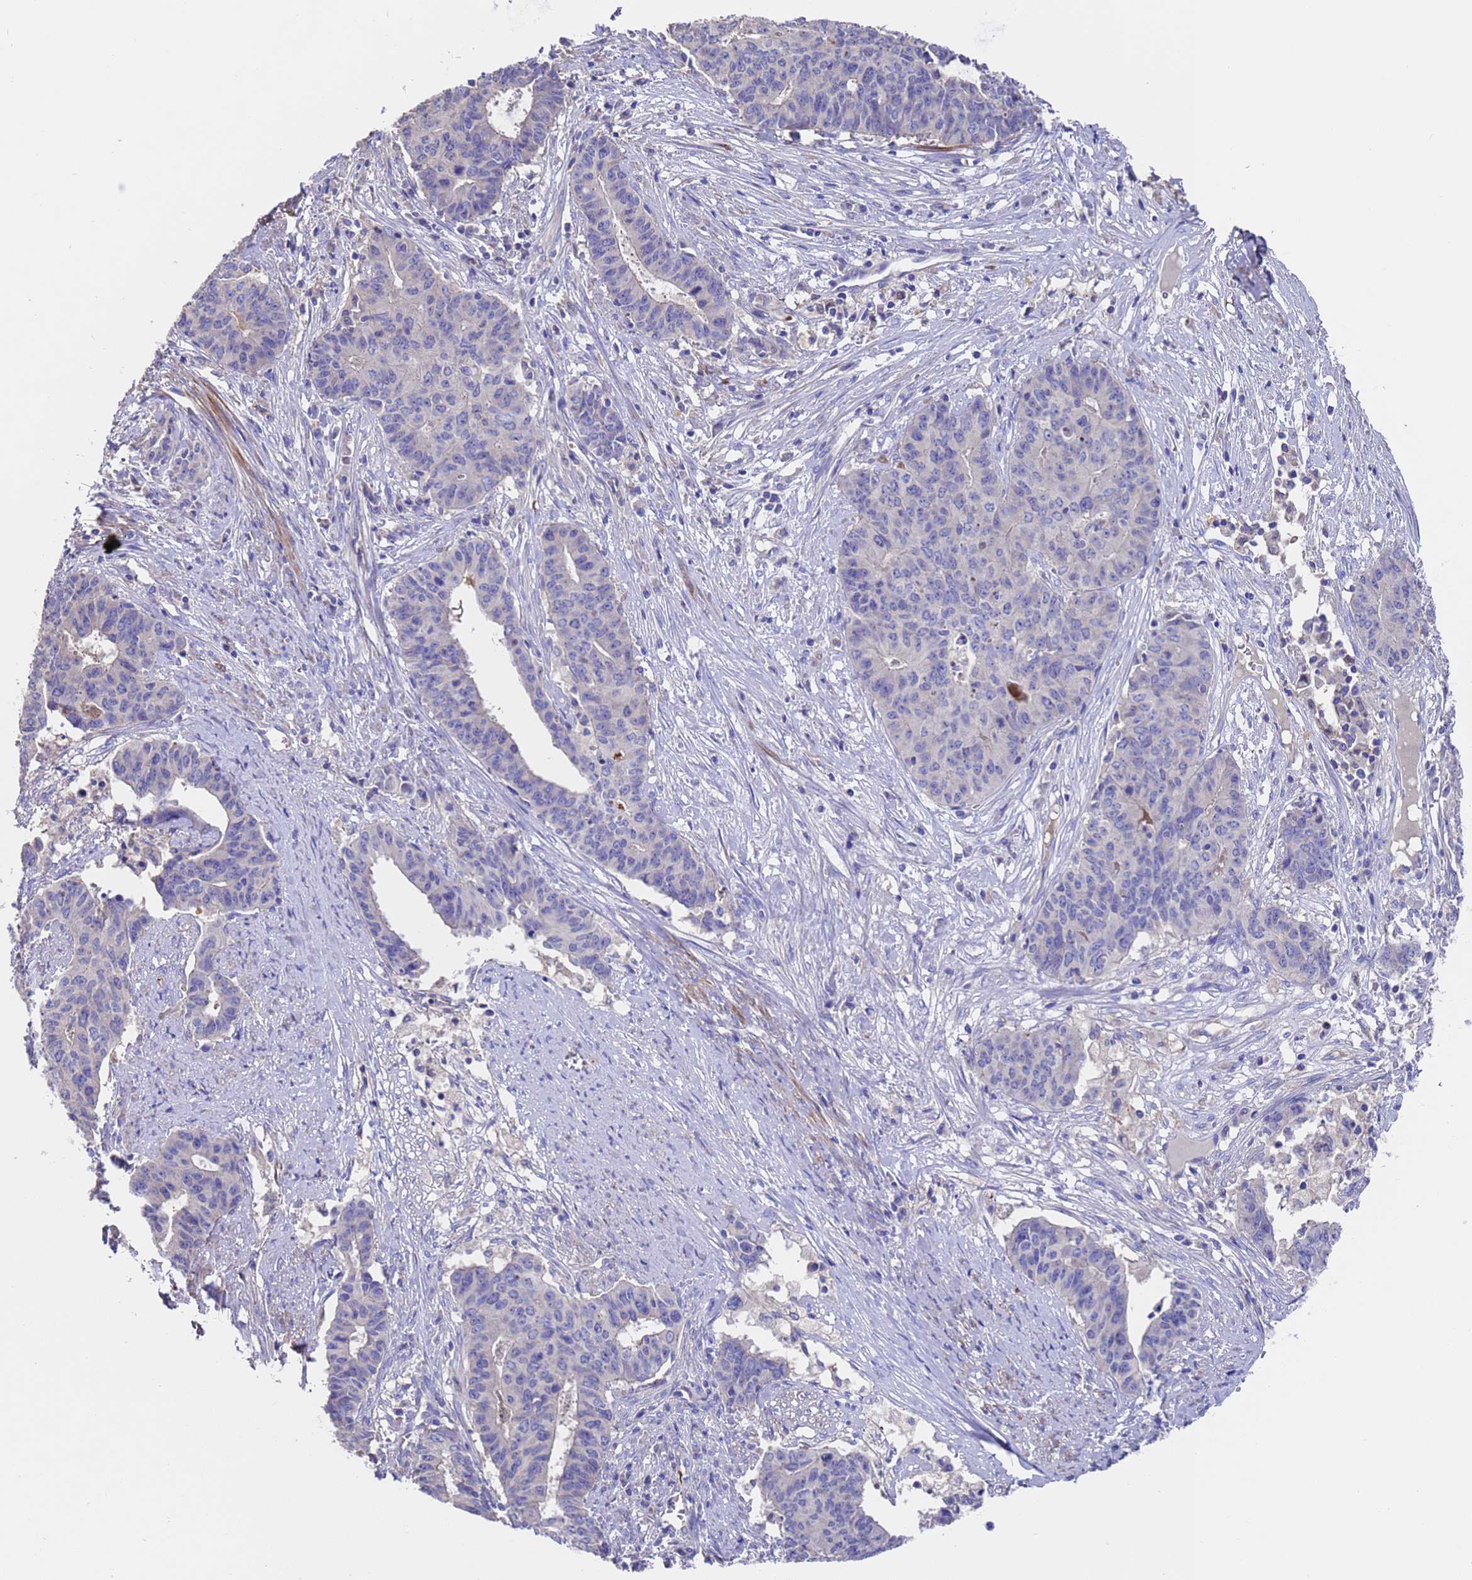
{"staining": {"intensity": "negative", "quantity": "none", "location": "none"}, "tissue": "endometrial cancer", "cell_type": "Tumor cells", "image_type": "cancer", "snomed": [{"axis": "morphology", "description": "Adenocarcinoma, NOS"}, {"axis": "topography", "description": "Endometrium"}], "caption": "Immunohistochemical staining of endometrial adenocarcinoma exhibits no significant expression in tumor cells.", "gene": "ELP6", "patient": {"sex": "female", "age": 59}}